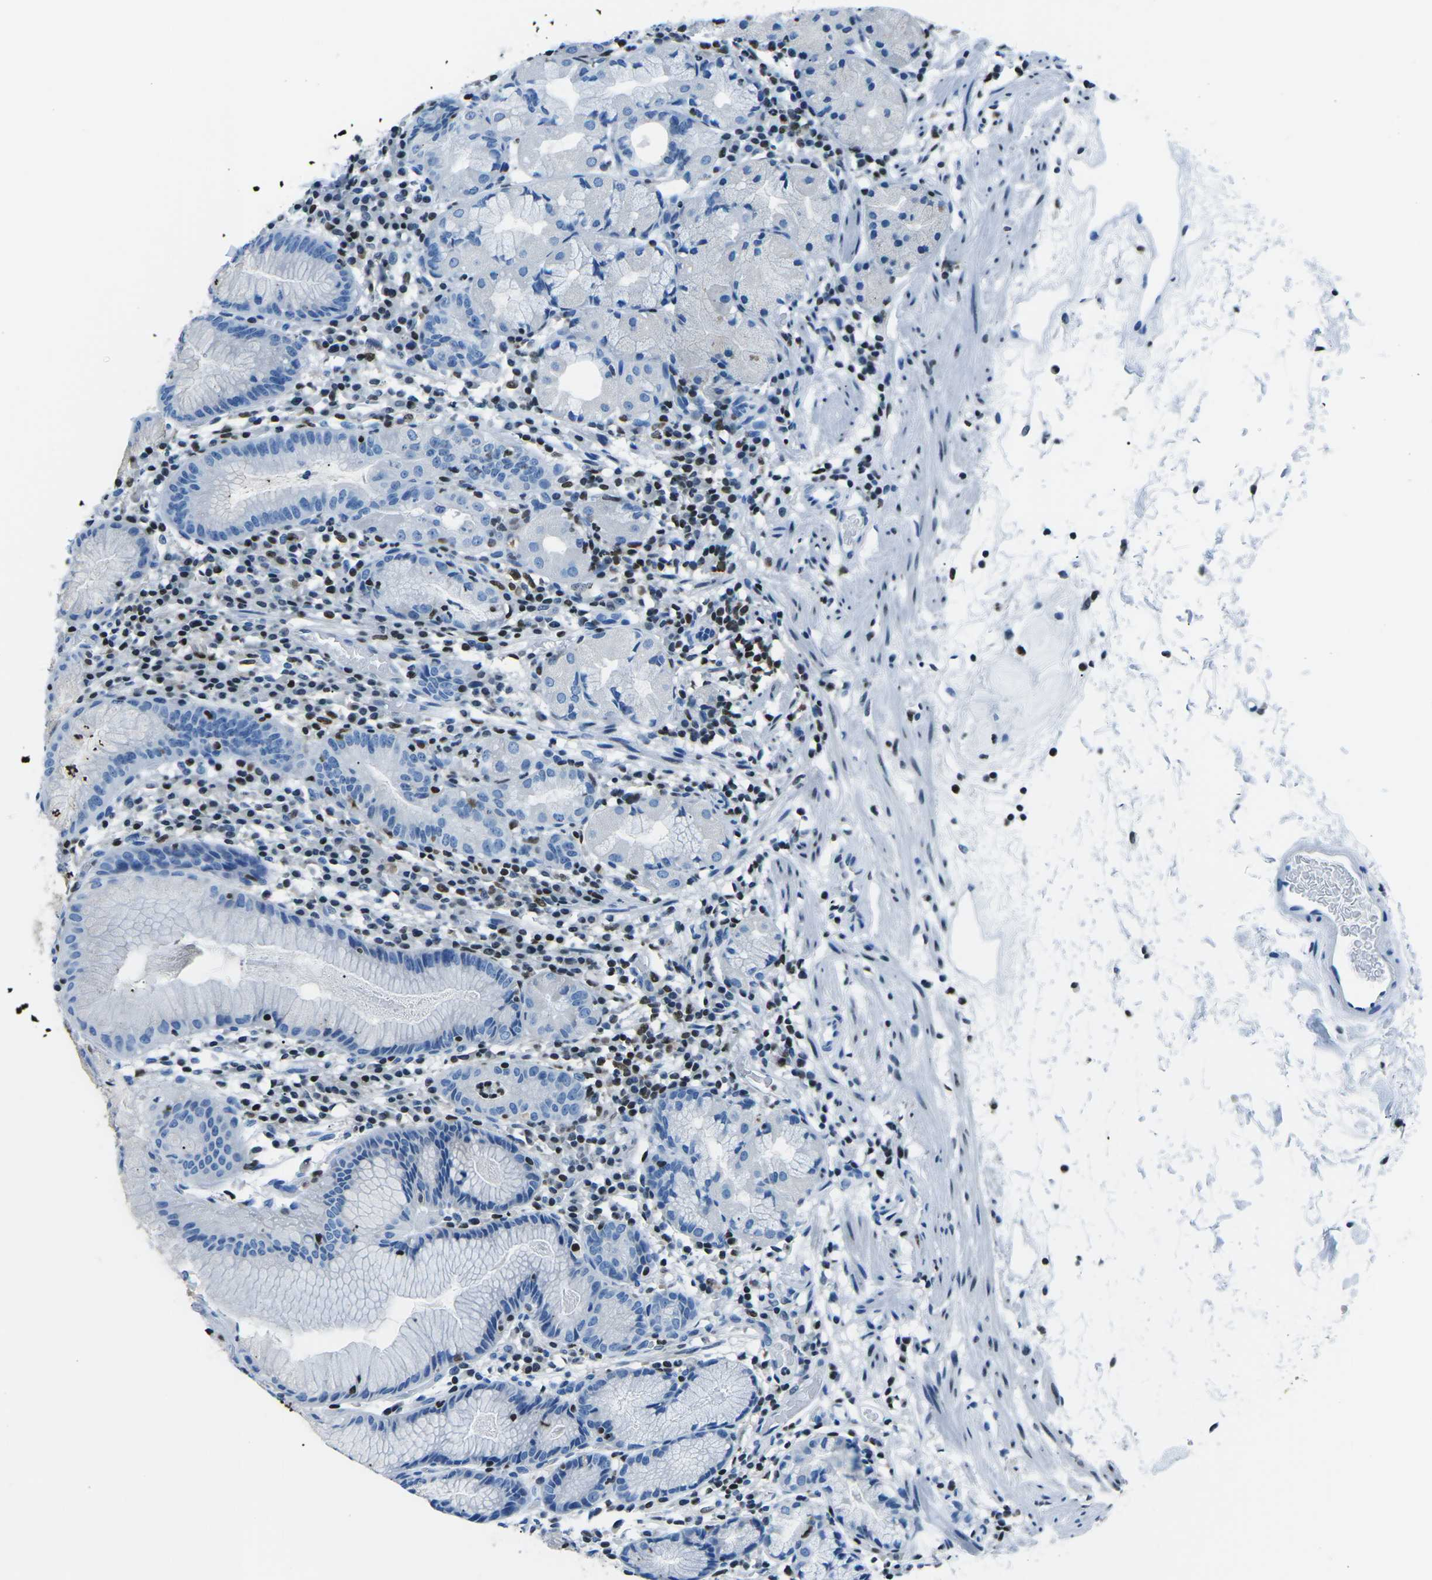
{"staining": {"intensity": "negative", "quantity": "none", "location": "none"}, "tissue": "stomach", "cell_type": "Glandular cells", "image_type": "normal", "snomed": [{"axis": "morphology", "description": "Normal tissue, NOS"}, {"axis": "topography", "description": "Stomach"}, {"axis": "topography", "description": "Stomach, lower"}], "caption": "A photomicrograph of human stomach is negative for staining in glandular cells. Brightfield microscopy of IHC stained with DAB (brown) and hematoxylin (blue), captured at high magnification.", "gene": "CELF2", "patient": {"sex": "female", "age": 75}}